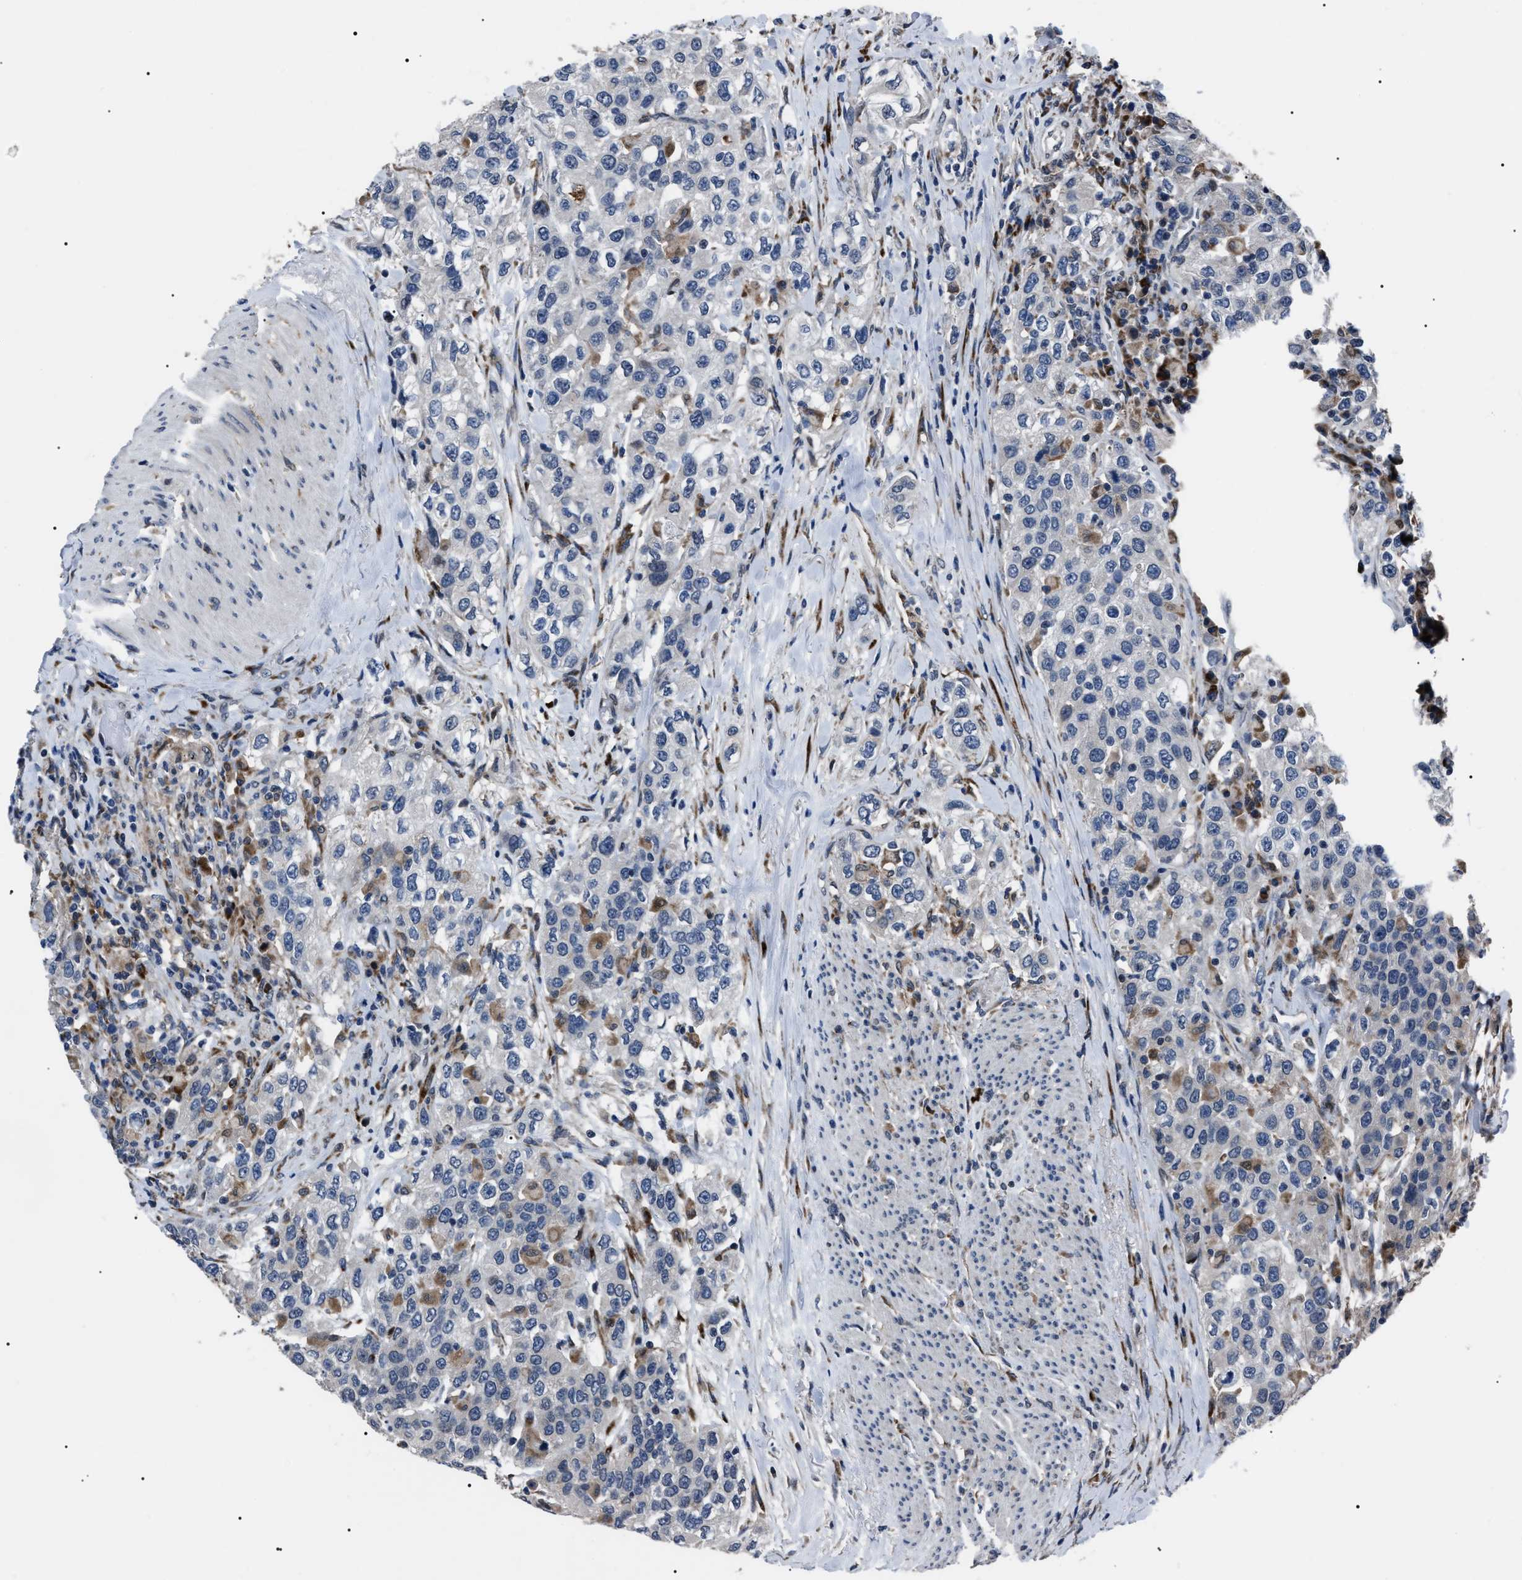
{"staining": {"intensity": "negative", "quantity": "none", "location": "none"}, "tissue": "urothelial cancer", "cell_type": "Tumor cells", "image_type": "cancer", "snomed": [{"axis": "morphology", "description": "Urothelial carcinoma, High grade"}, {"axis": "topography", "description": "Urinary bladder"}], "caption": "The micrograph reveals no significant staining in tumor cells of high-grade urothelial carcinoma. Brightfield microscopy of immunohistochemistry (IHC) stained with DAB (brown) and hematoxylin (blue), captured at high magnification.", "gene": "LRRC14", "patient": {"sex": "female", "age": 80}}